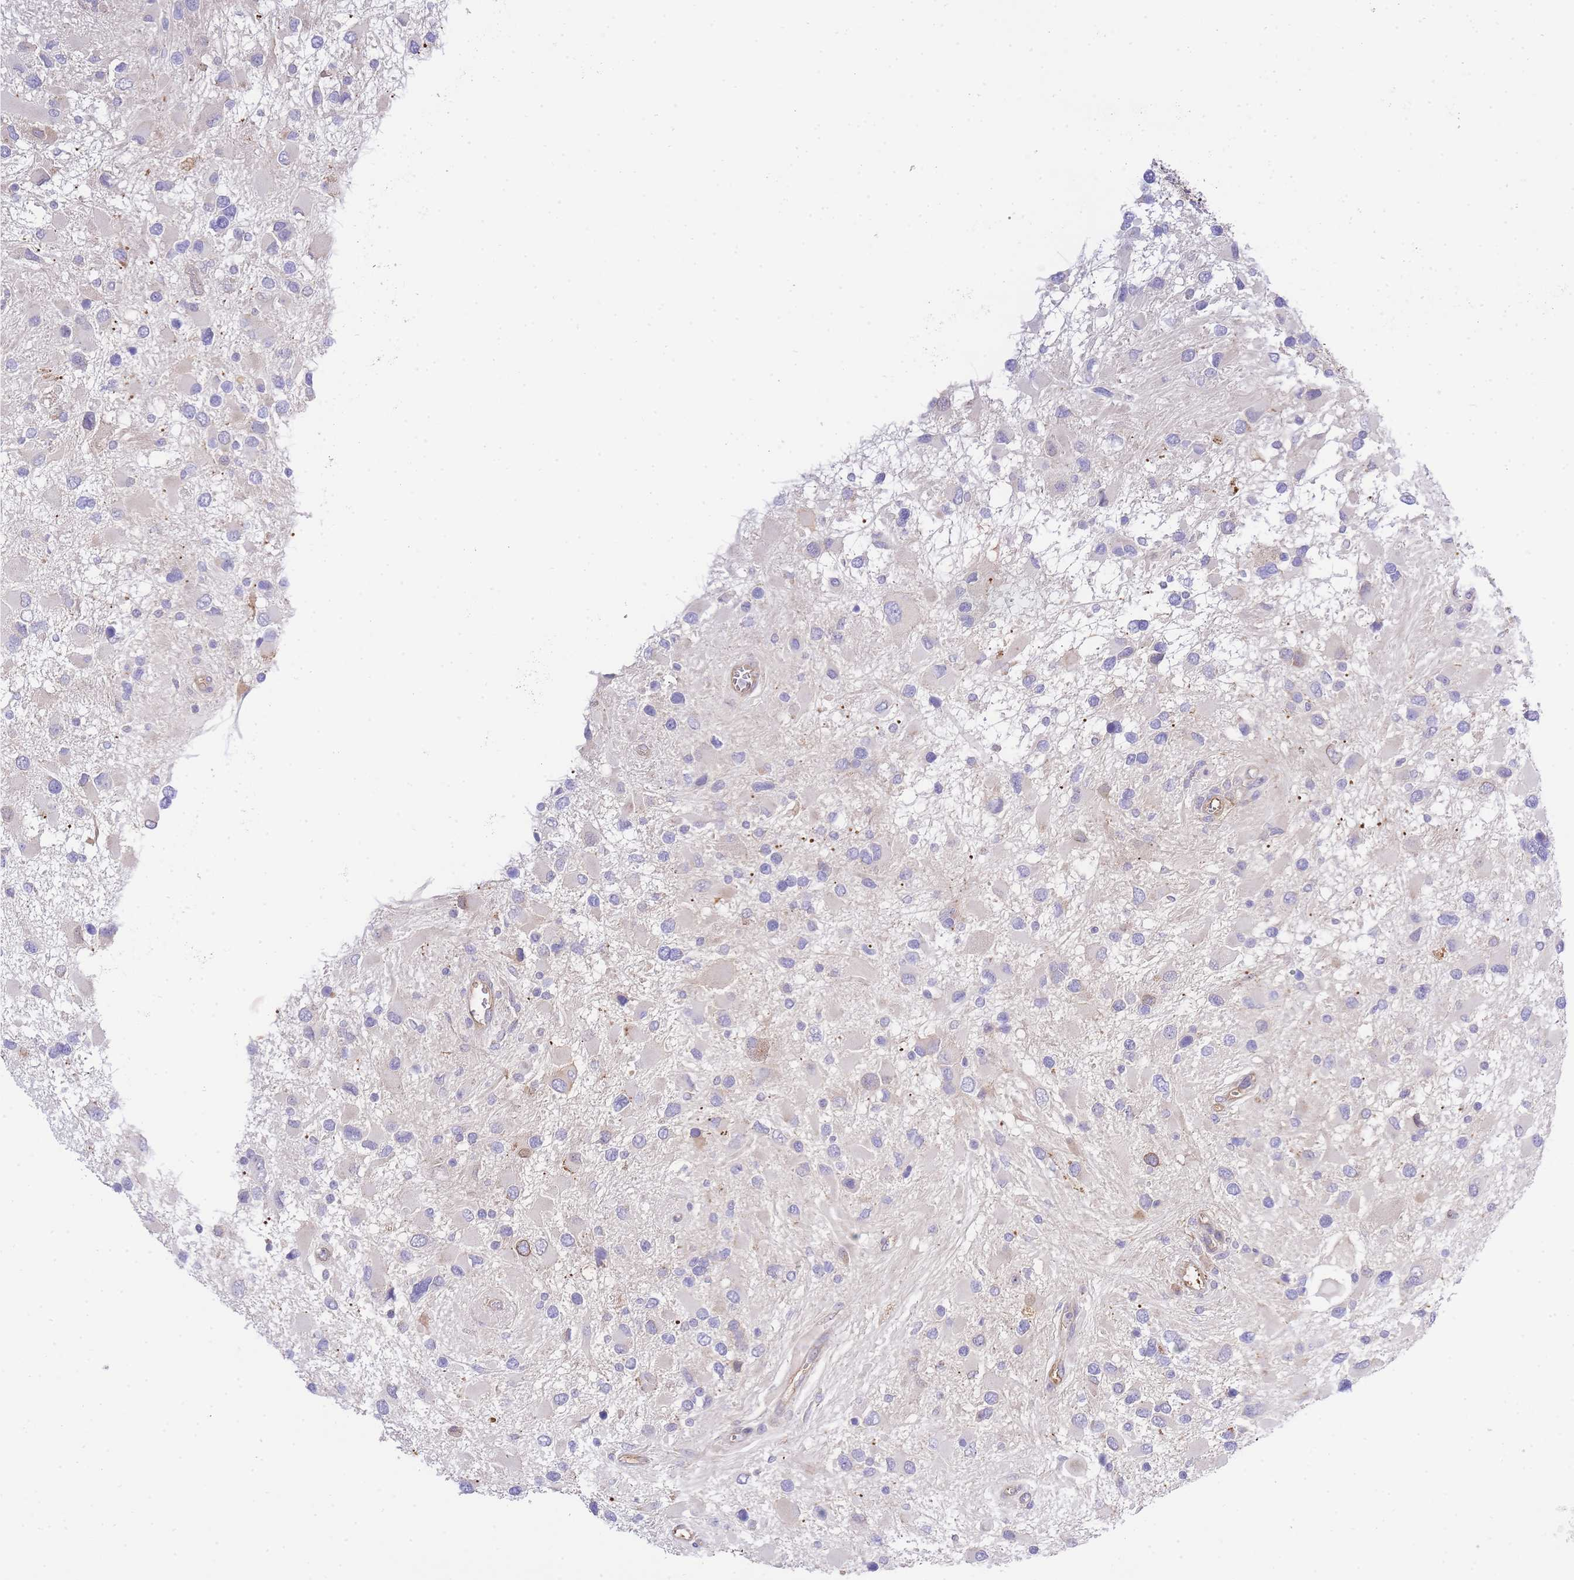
{"staining": {"intensity": "negative", "quantity": "none", "location": "none"}, "tissue": "glioma", "cell_type": "Tumor cells", "image_type": "cancer", "snomed": [{"axis": "morphology", "description": "Glioma, malignant, High grade"}, {"axis": "topography", "description": "Brain"}], "caption": "A photomicrograph of human high-grade glioma (malignant) is negative for staining in tumor cells.", "gene": "INSYN2B", "patient": {"sex": "male", "age": 53}}